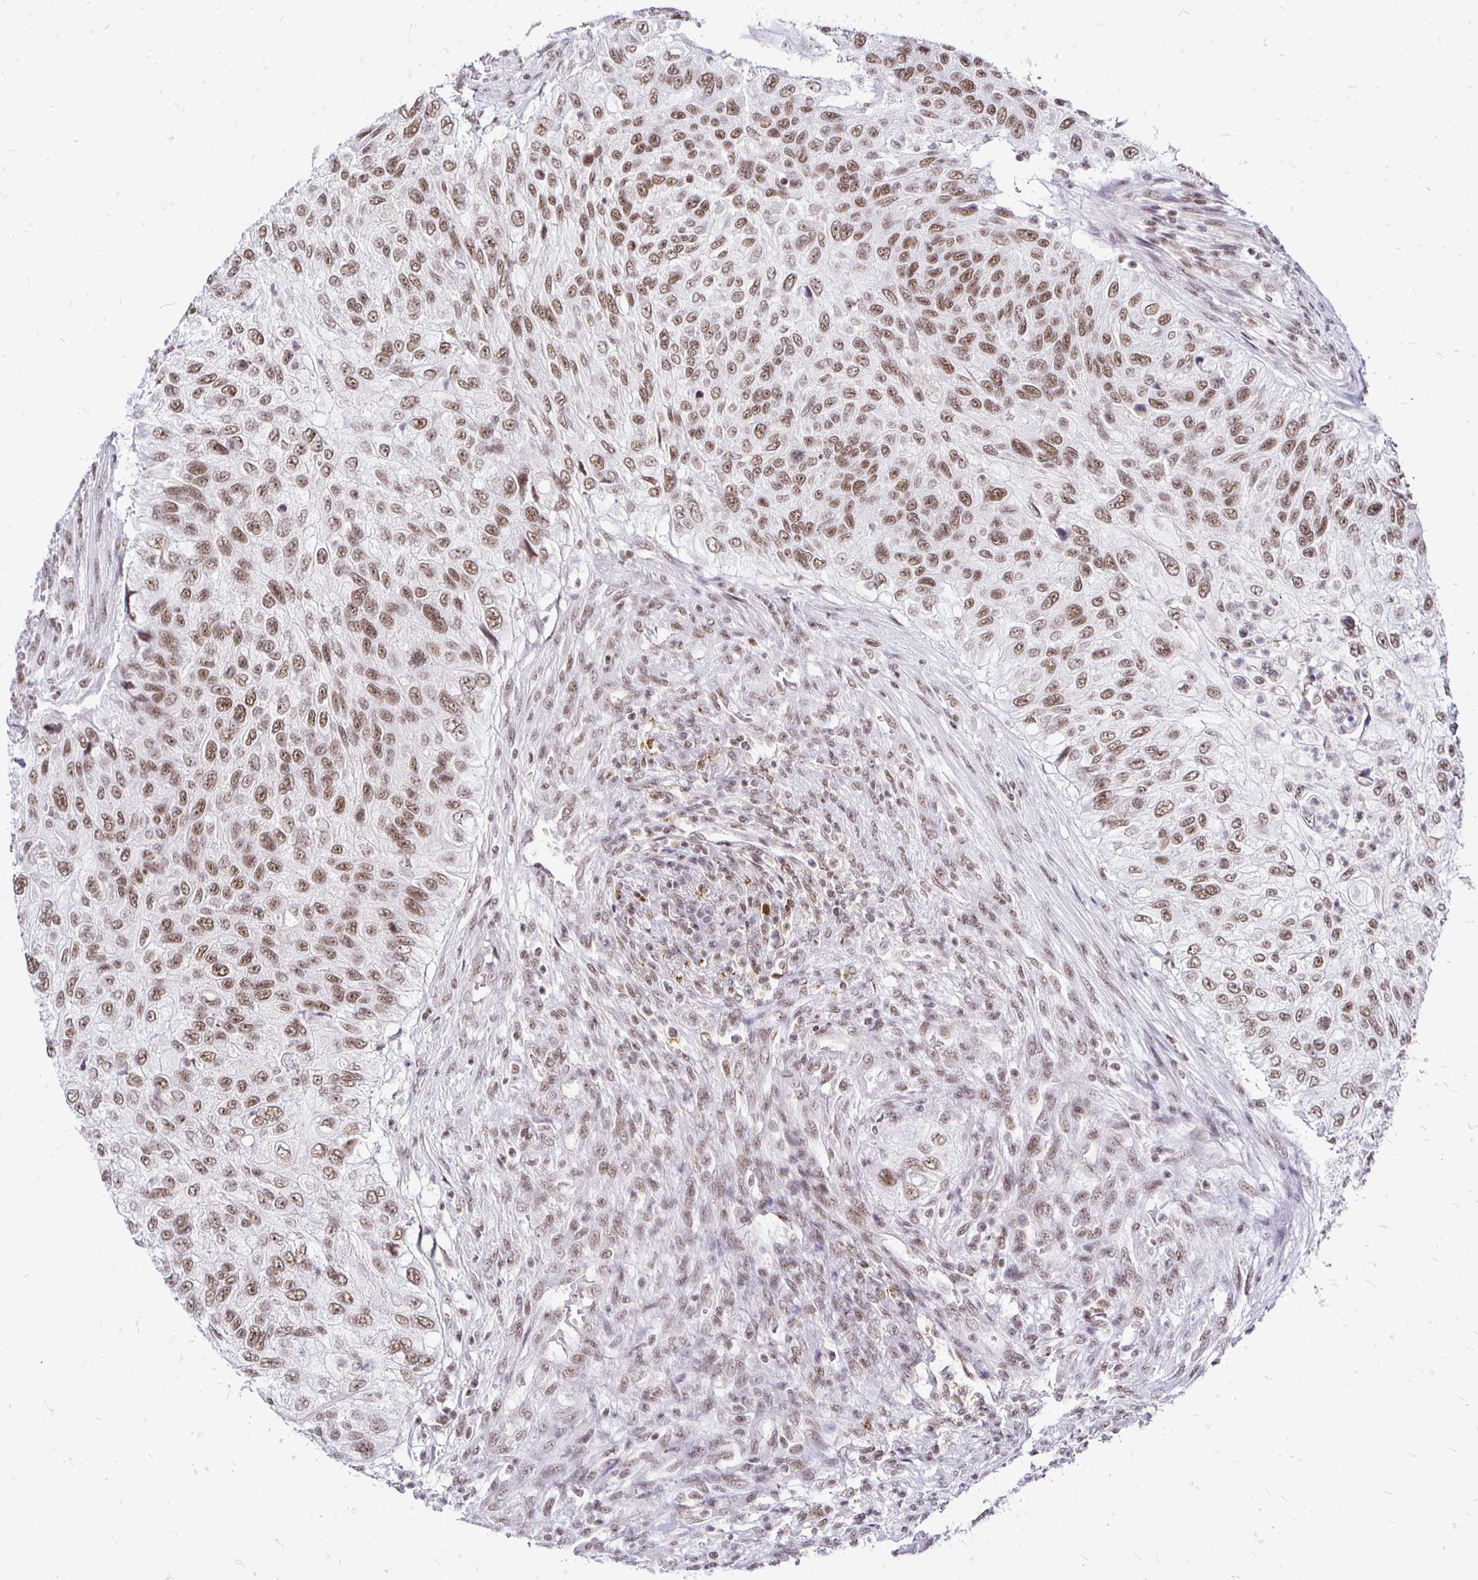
{"staining": {"intensity": "moderate", "quantity": ">75%", "location": "nuclear"}, "tissue": "urothelial cancer", "cell_type": "Tumor cells", "image_type": "cancer", "snomed": [{"axis": "morphology", "description": "Urothelial carcinoma, High grade"}, {"axis": "topography", "description": "Urinary bladder"}], "caption": "Human urothelial cancer stained with a protein marker reveals moderate staining in tumor cells.", "gene": "SIN3A", "patient": {"sex": "female", "age": 60}}